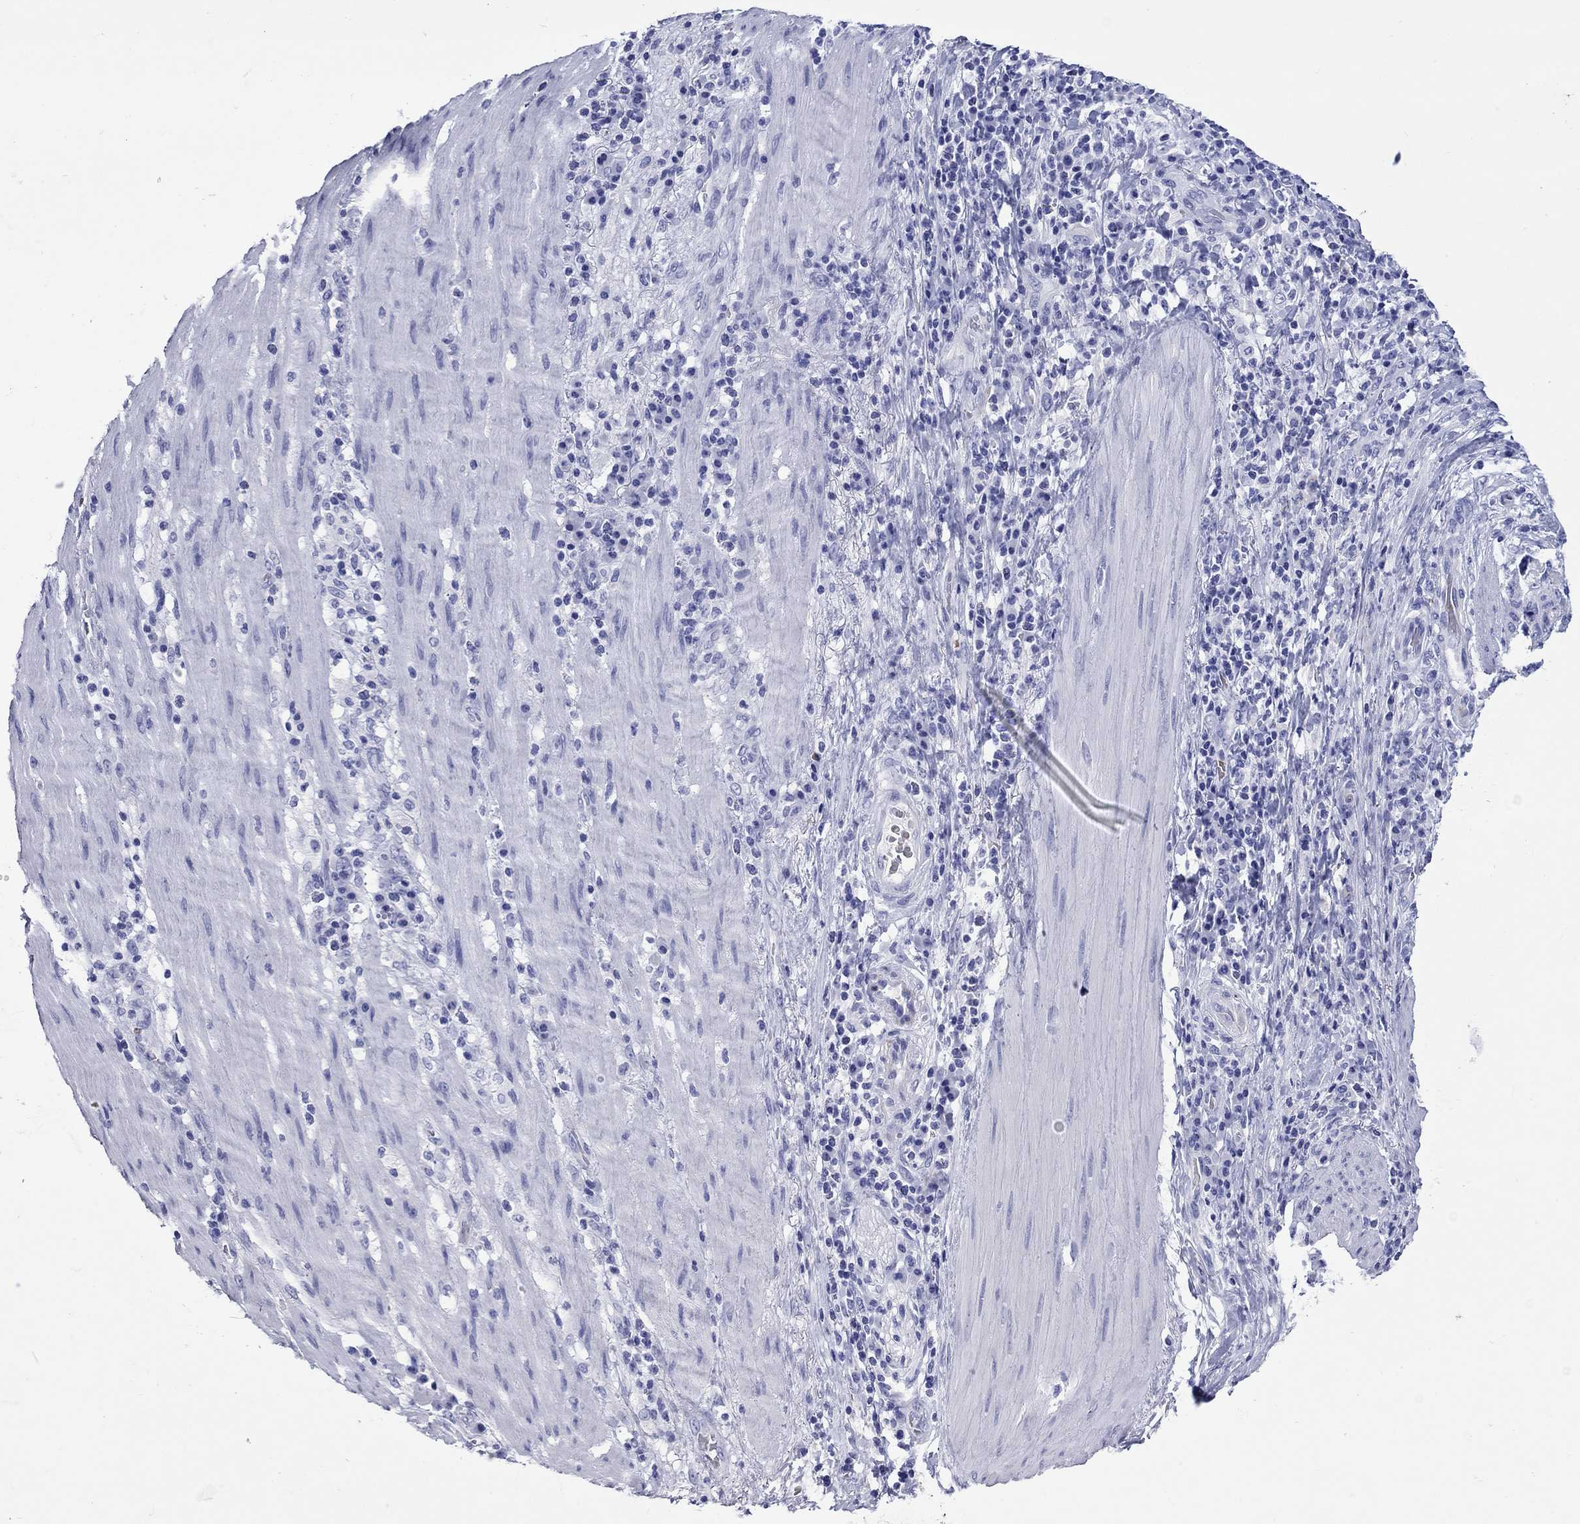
{"staining": {"intensity": "negative", "quantity": "none", "location": "none"}, "tissue": "stomach cancer", "cell_type": "Tumor cells", "image_type": "cancer", "snomed": [{"axis": "morphology", "description": "Adenocarcinoma, NOS"}, {"axis": "topography", "description": "Stomach"}], "caption": "High power microscopy histopathology image of an immunohistochemistry (IHC) micrograph of stomach cancer (adenocarcinoma), revealing no significant staining in tumor cells.", "gene": "ROM1", "patient": {"sex": "male", "age": 54}}